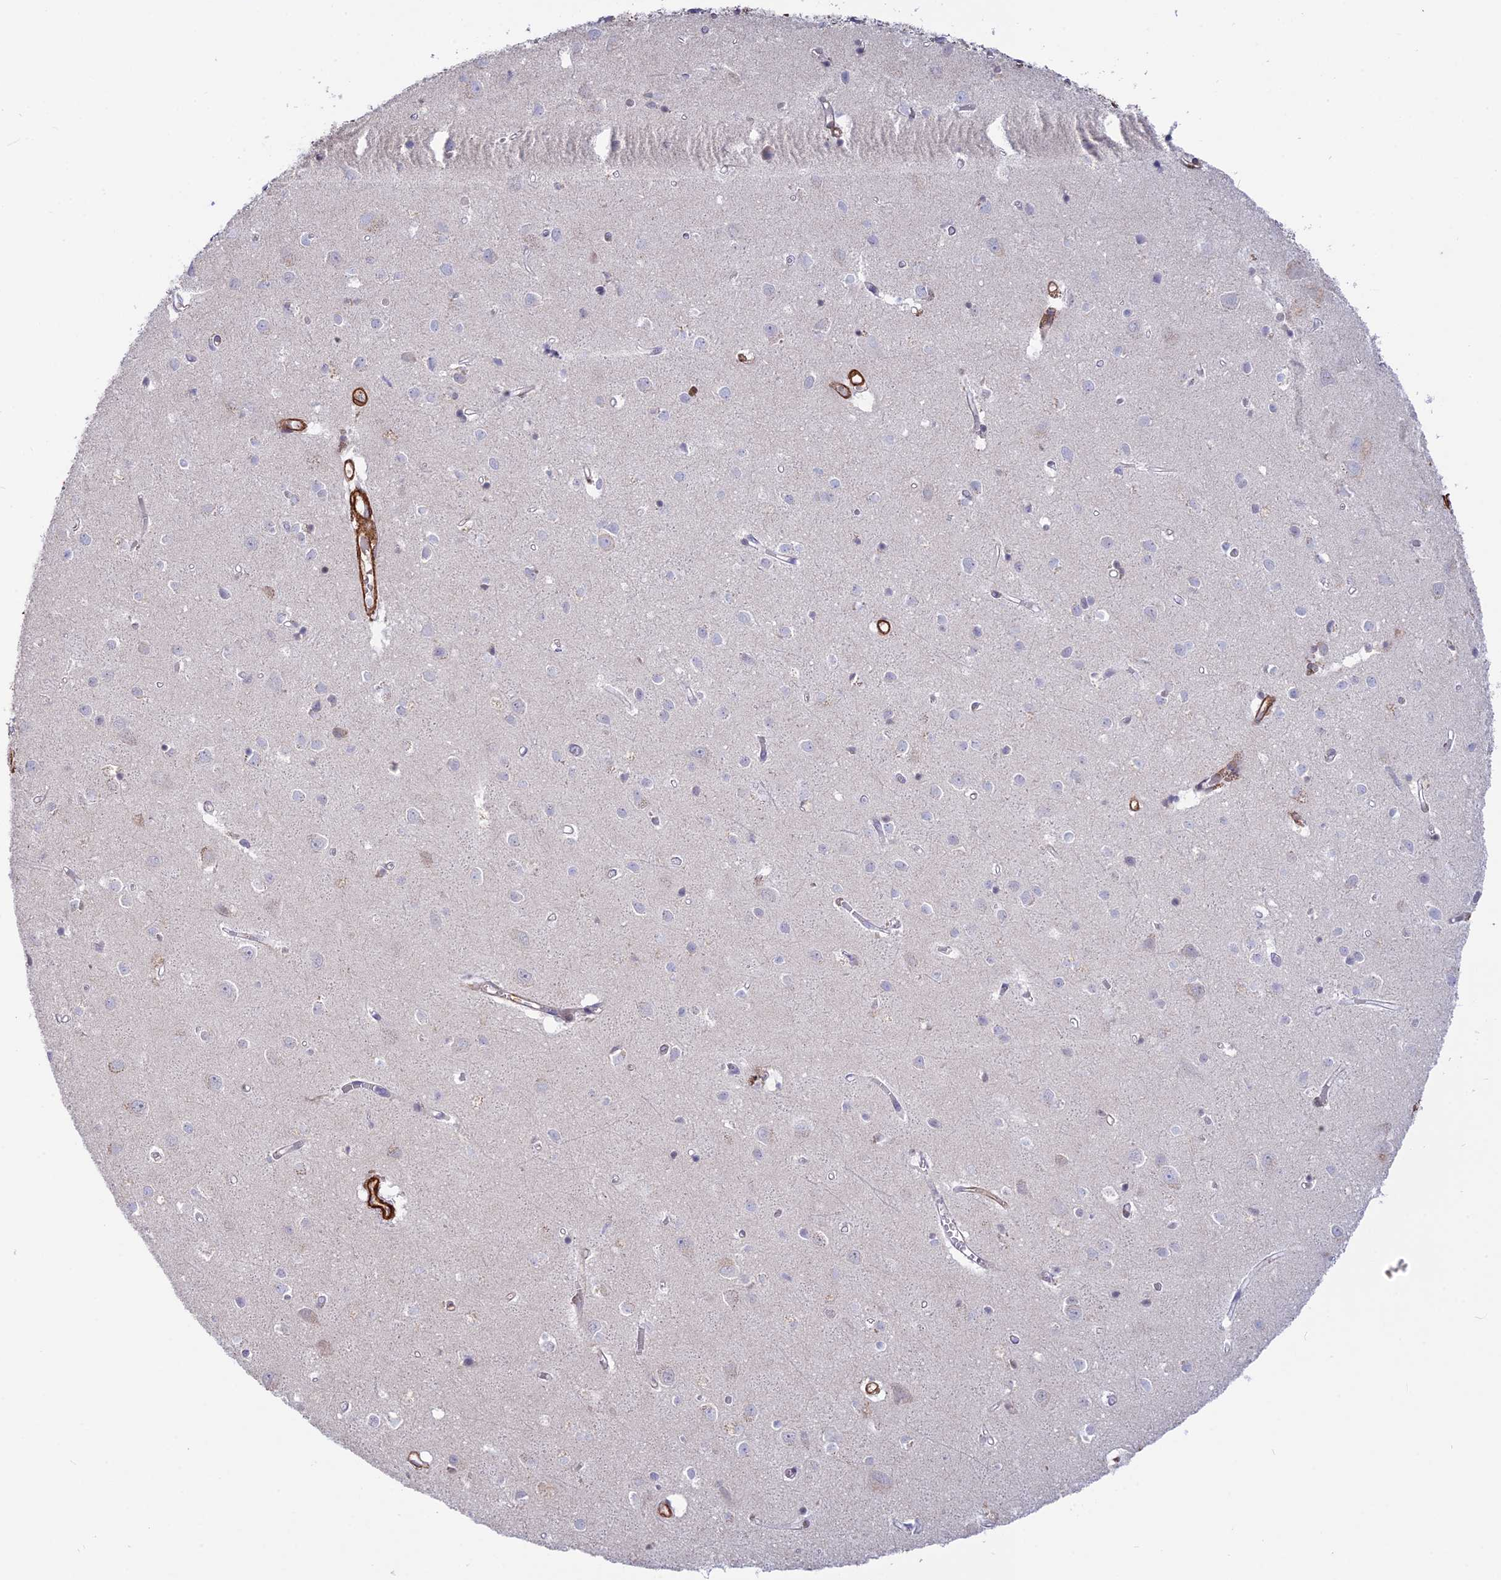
{"staining": {"intensity": "strong", "quantity": "25%-75%", "location": "cytoplasmic/membranous"}, "tissue": "cerebral cortex", "cell_type": "Endothelial cells", "image_type": "normal", "snomed": [{"axis": "morphology", "description": "Normal tissue, NOS"}, {"axis": "topography", "description": "Cerebral cortex"}], "caption": "Cerebral cortex stained with a brown dye reveals strong cytoplasmic/membranous positive expression in about 25%-75% of endothelial cells.", "gene": "CCDC154", "patient": {"sex": "female", "age": 64}}